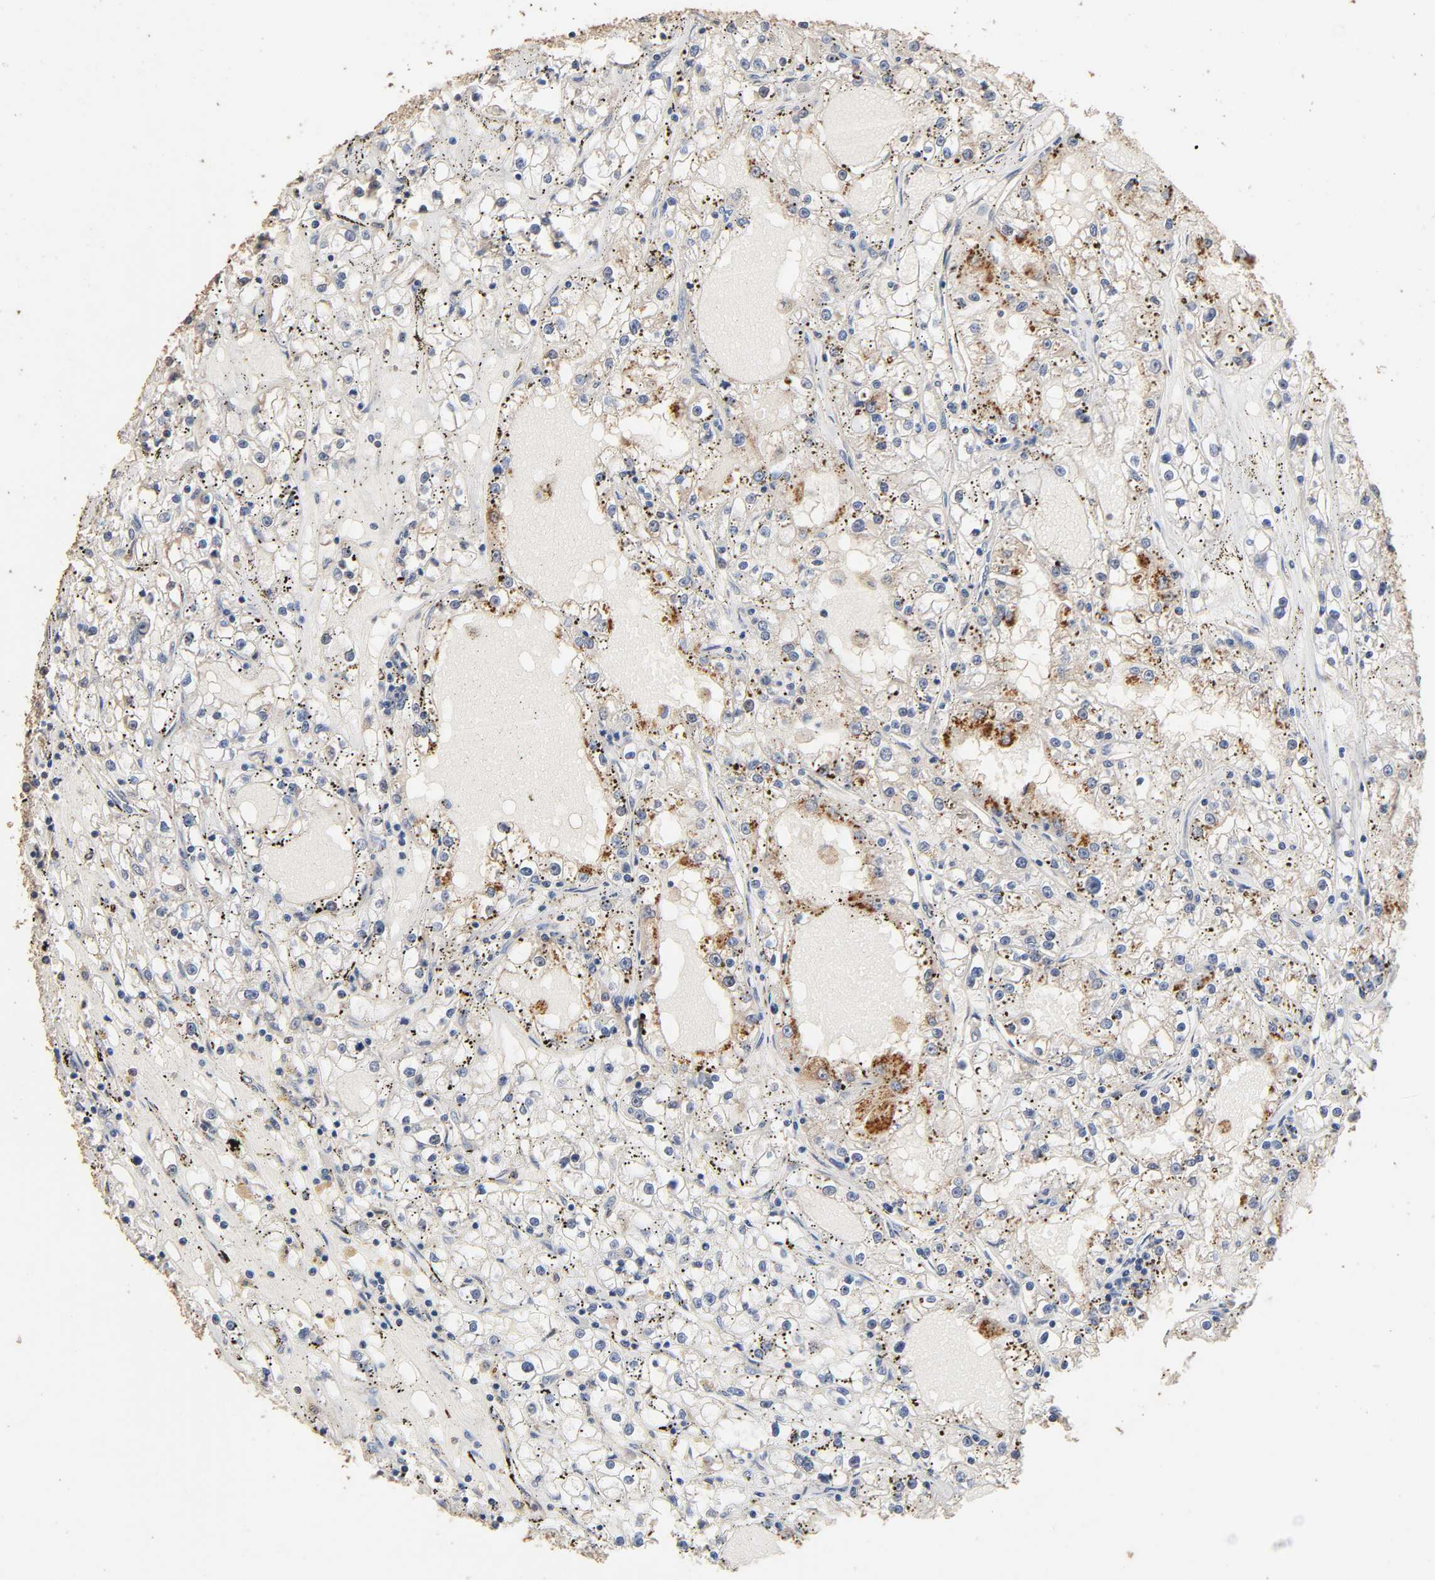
{"staining": {"intensity": "negative", "quantity": "none", "location": "none"}, "tissue": "renal cancer", "cell_type": "Tumor cells", "image_type": "cancer", "snomed": [{"axis": "morphology", "description": "Adenocarcinoma, NOS"}, {"axis": "topography", "description": "Kidney"}], "caption": "This is an IHC image of renal adenocarcinoma. There is no staining in tumor cells.", "gene": "ARHGEF7", "patient": {"sex": "male", "age": 56}}